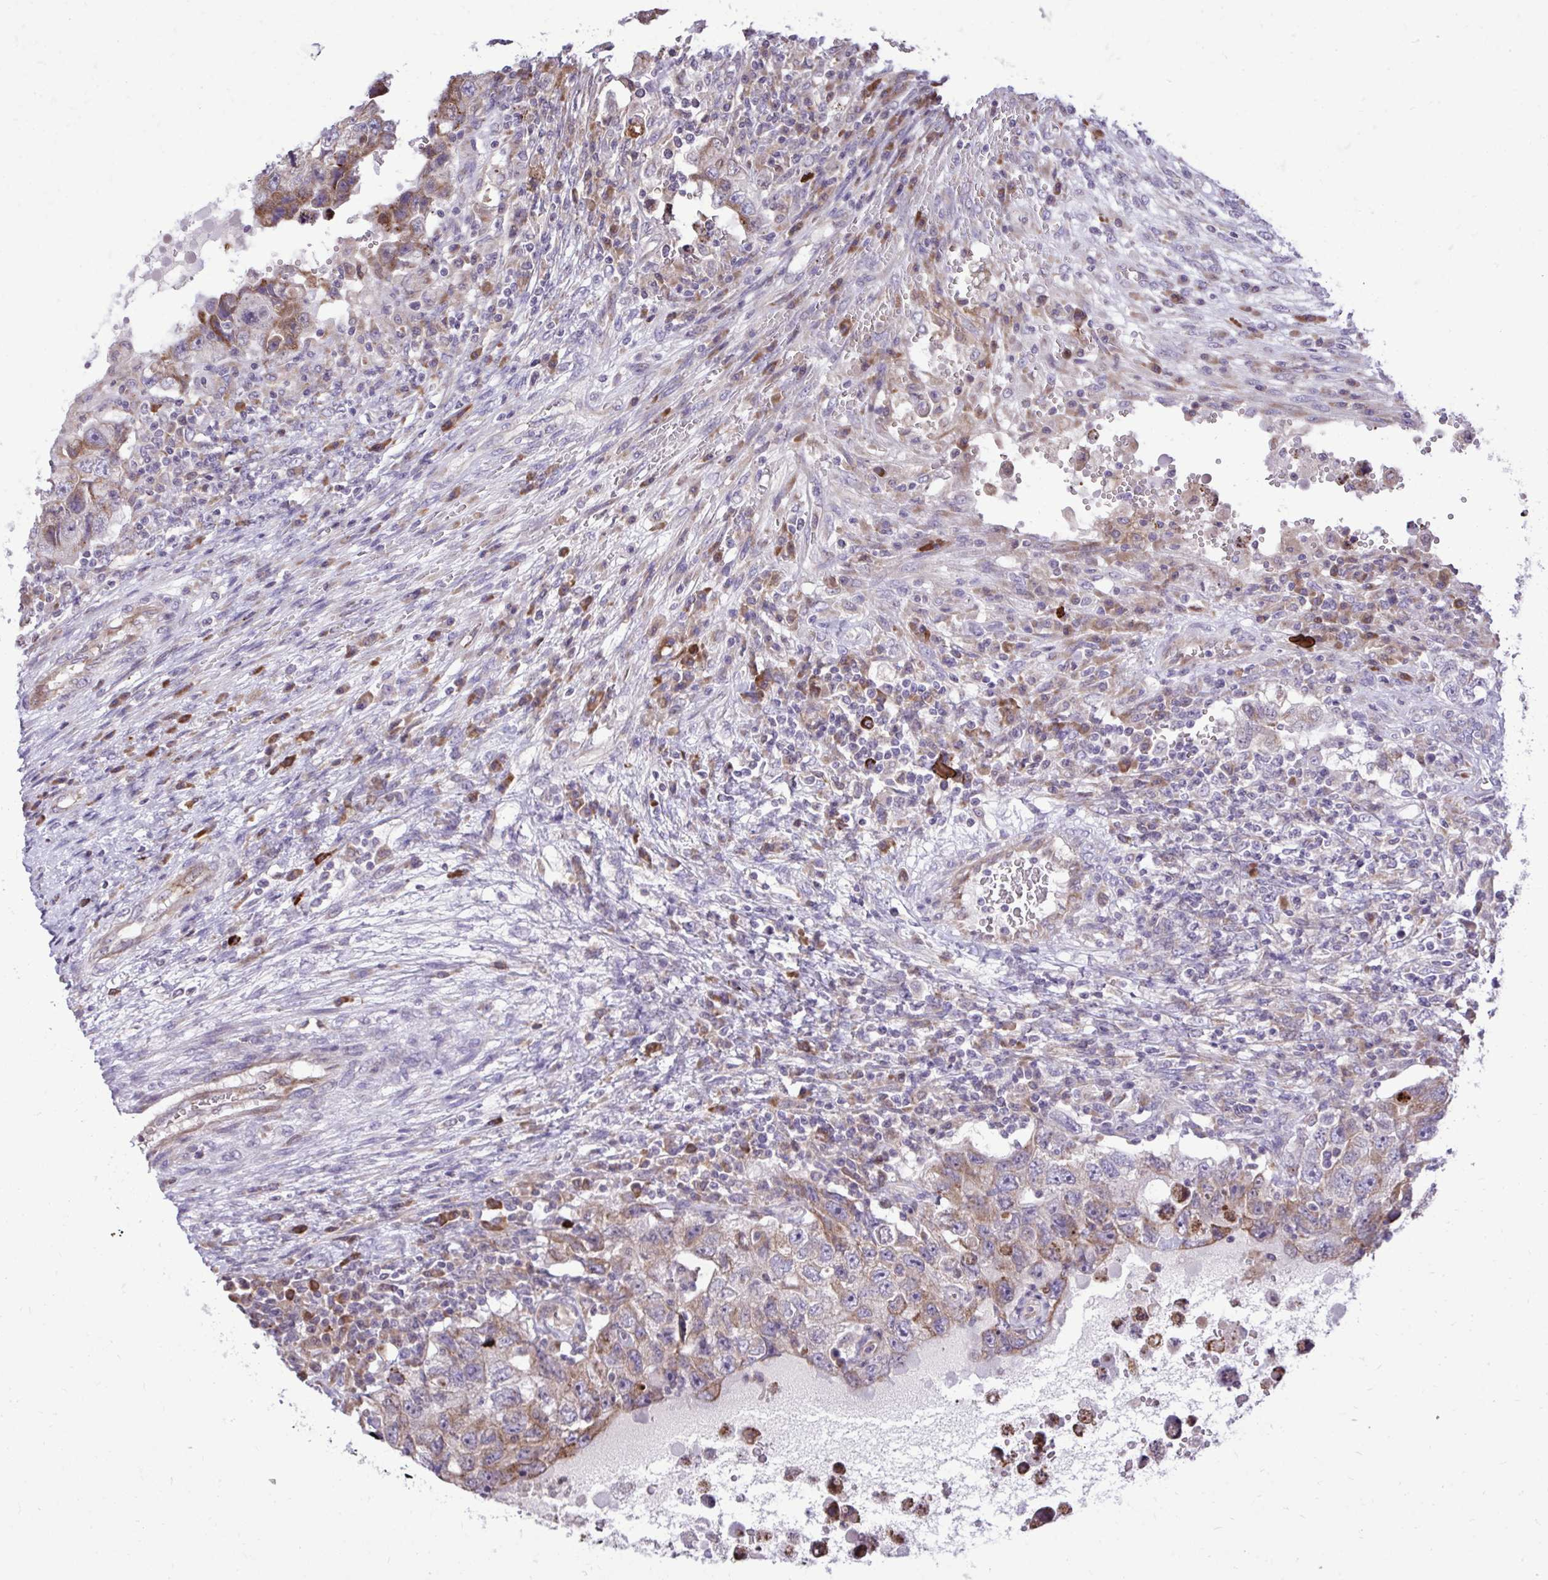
{"staining": {"intensity": "moderate", "quantity": "<25%", "location": "cytoplasmic/membranous"}, "tissue": "testis cancer", "cell_type": "Tumor cells", "image_type": "cancer", "snomed": [{"axis": "morphology", "description": "Carcinoma, Embryonal, NOS"}, {"axis": "topography", "description": "Testis"}], "caption": "Protein staining of testis embryonal carcinoma tissue displays moderate cytoplasmic/membranous expression in approximately <25% of tumor cells.", "gene": "METTL9", "patient": {"sex": "male", "age": 26}}